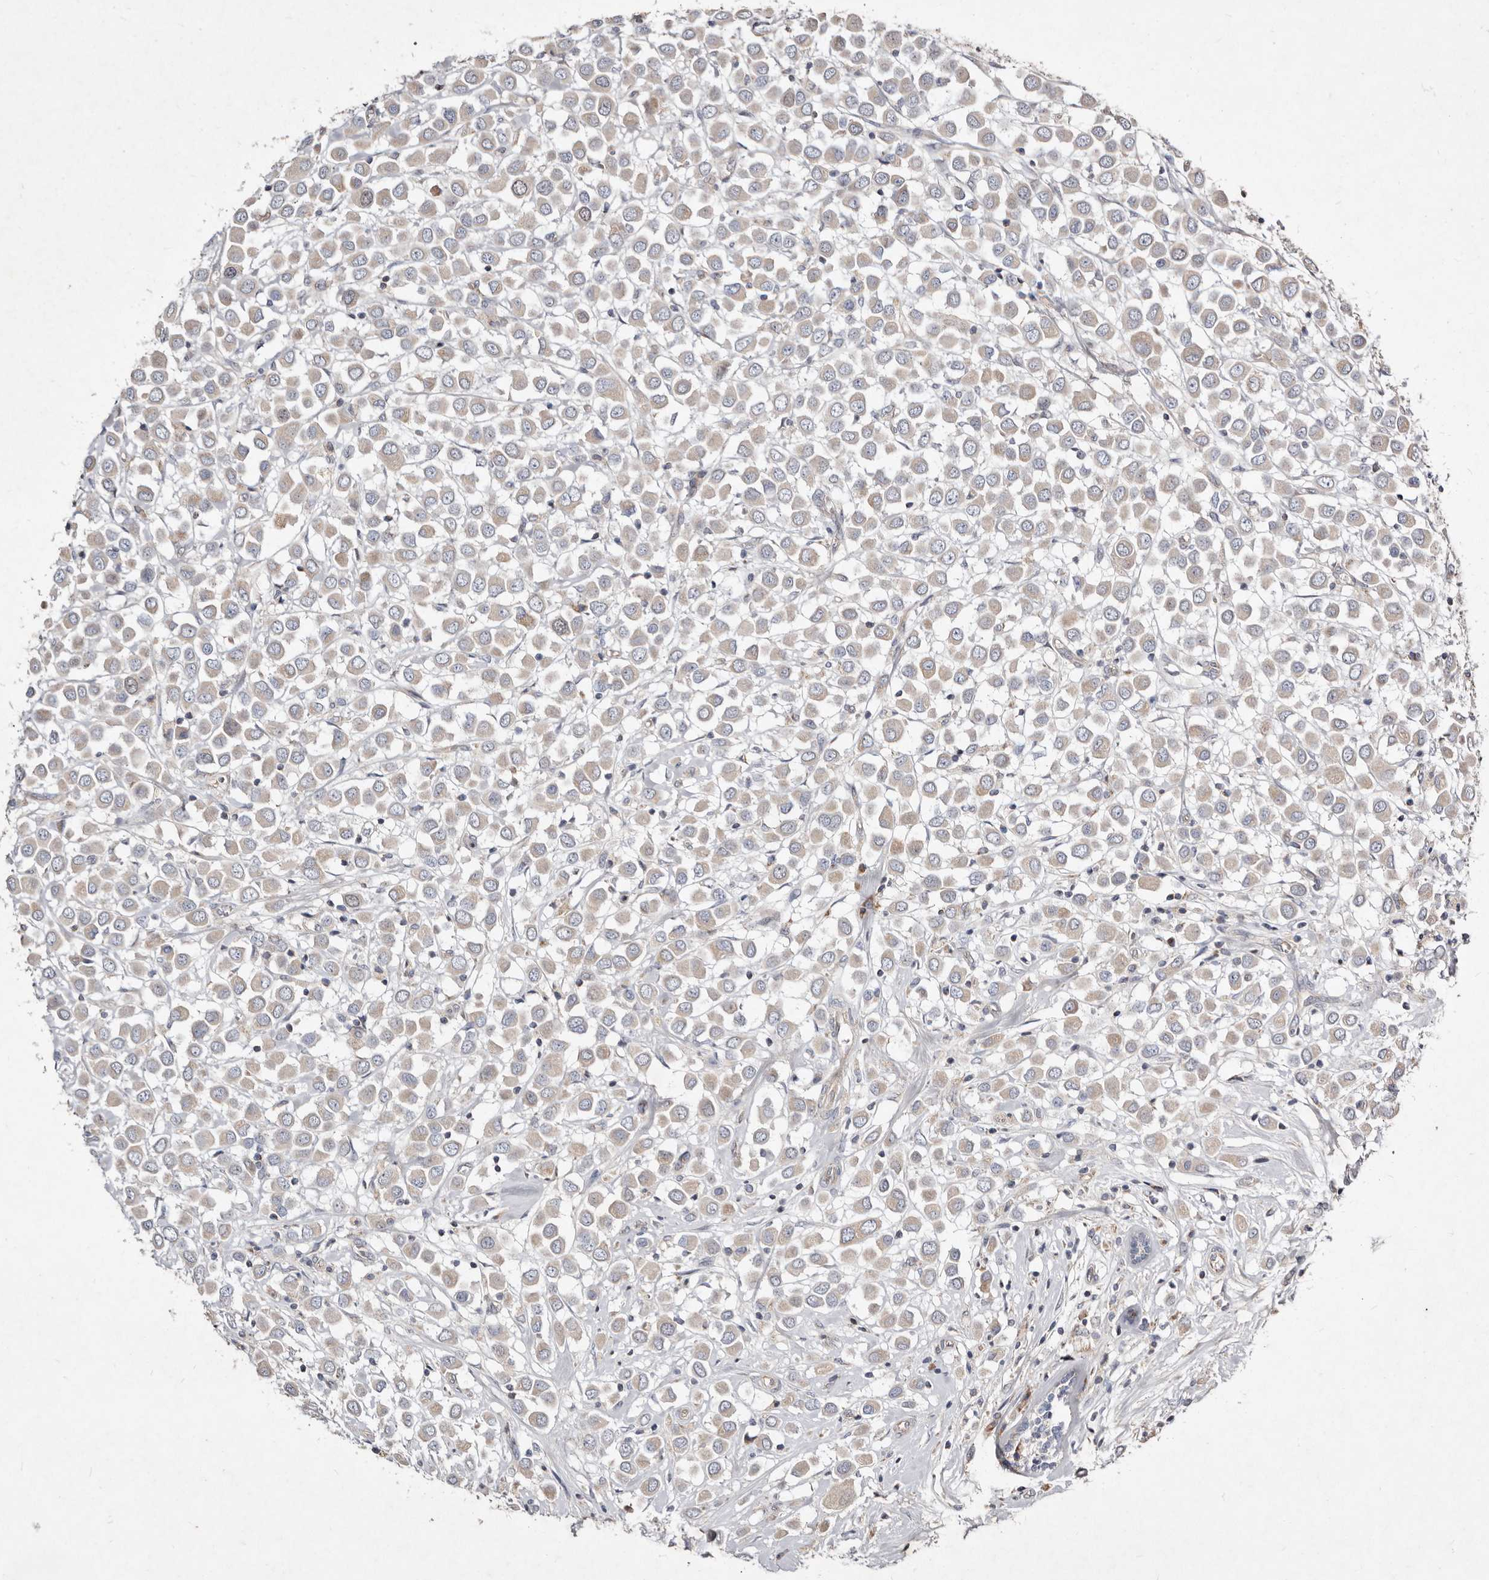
{"staining": {"intensity": "weak", "quantity": "<25%", "location": "cytoplasmic/membranous"}, "tissue": "breast cancer", "cell_type": "Tumor cells", "image_type": "cancer", "snomed": [{"axis": "morphology", "description": "Duct carcinoma"}, {"axis": "topography", "description": "Breast"}], "caption": "This is an immunohistochemistry (IHC) photomicrograph of invasive ductal carcinoma (breast). There is no positivity in tumor cells.", "gene": "SLC25A20", "patient": {"sex": "female", "age": 61}}